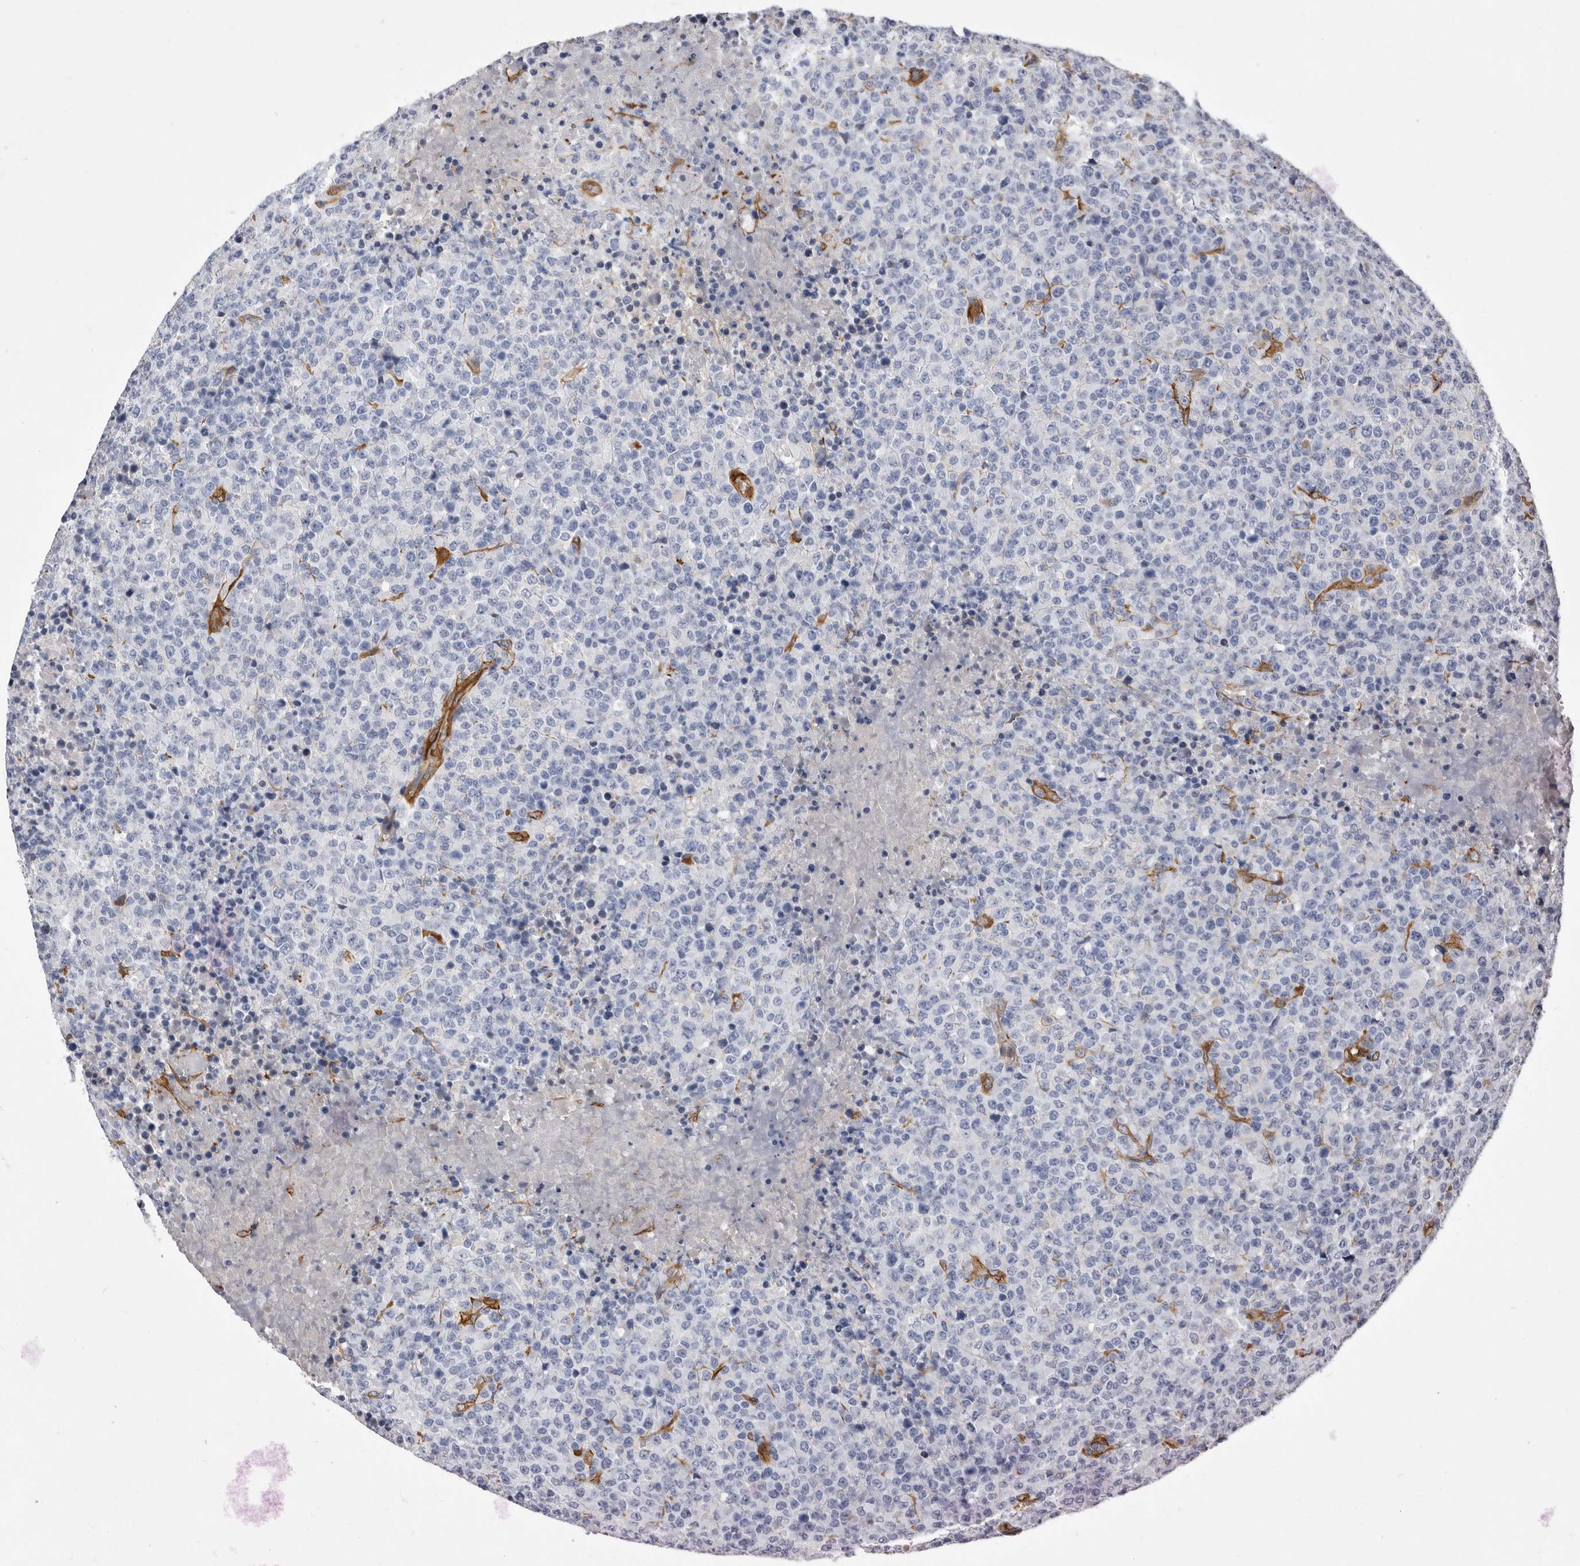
{"staining": {"intensity": "negative", "quantity": "none", "location": "none"}, "tissue": "lymphoma", "cell_type": "Tumor cells", "image_type": "cancer", "snomed": [{"axis": "morphology", "description": "Malignant lymphoma, non-Hodgkin's type, High grade"}, {"axis": "topography", "description": "Lymph node"}], "caption": "A photomicrograph of human lymphoma is negative for staining in tumor cells. Brightfield microscopy of immunohistochemistry stained with DAB (3,3'-diaminobenzidine) (brown) and hematoxylin (blue), captured at high magnification.", "gene": "ENAH", "patient": {"sex": "male", "age": 13}}